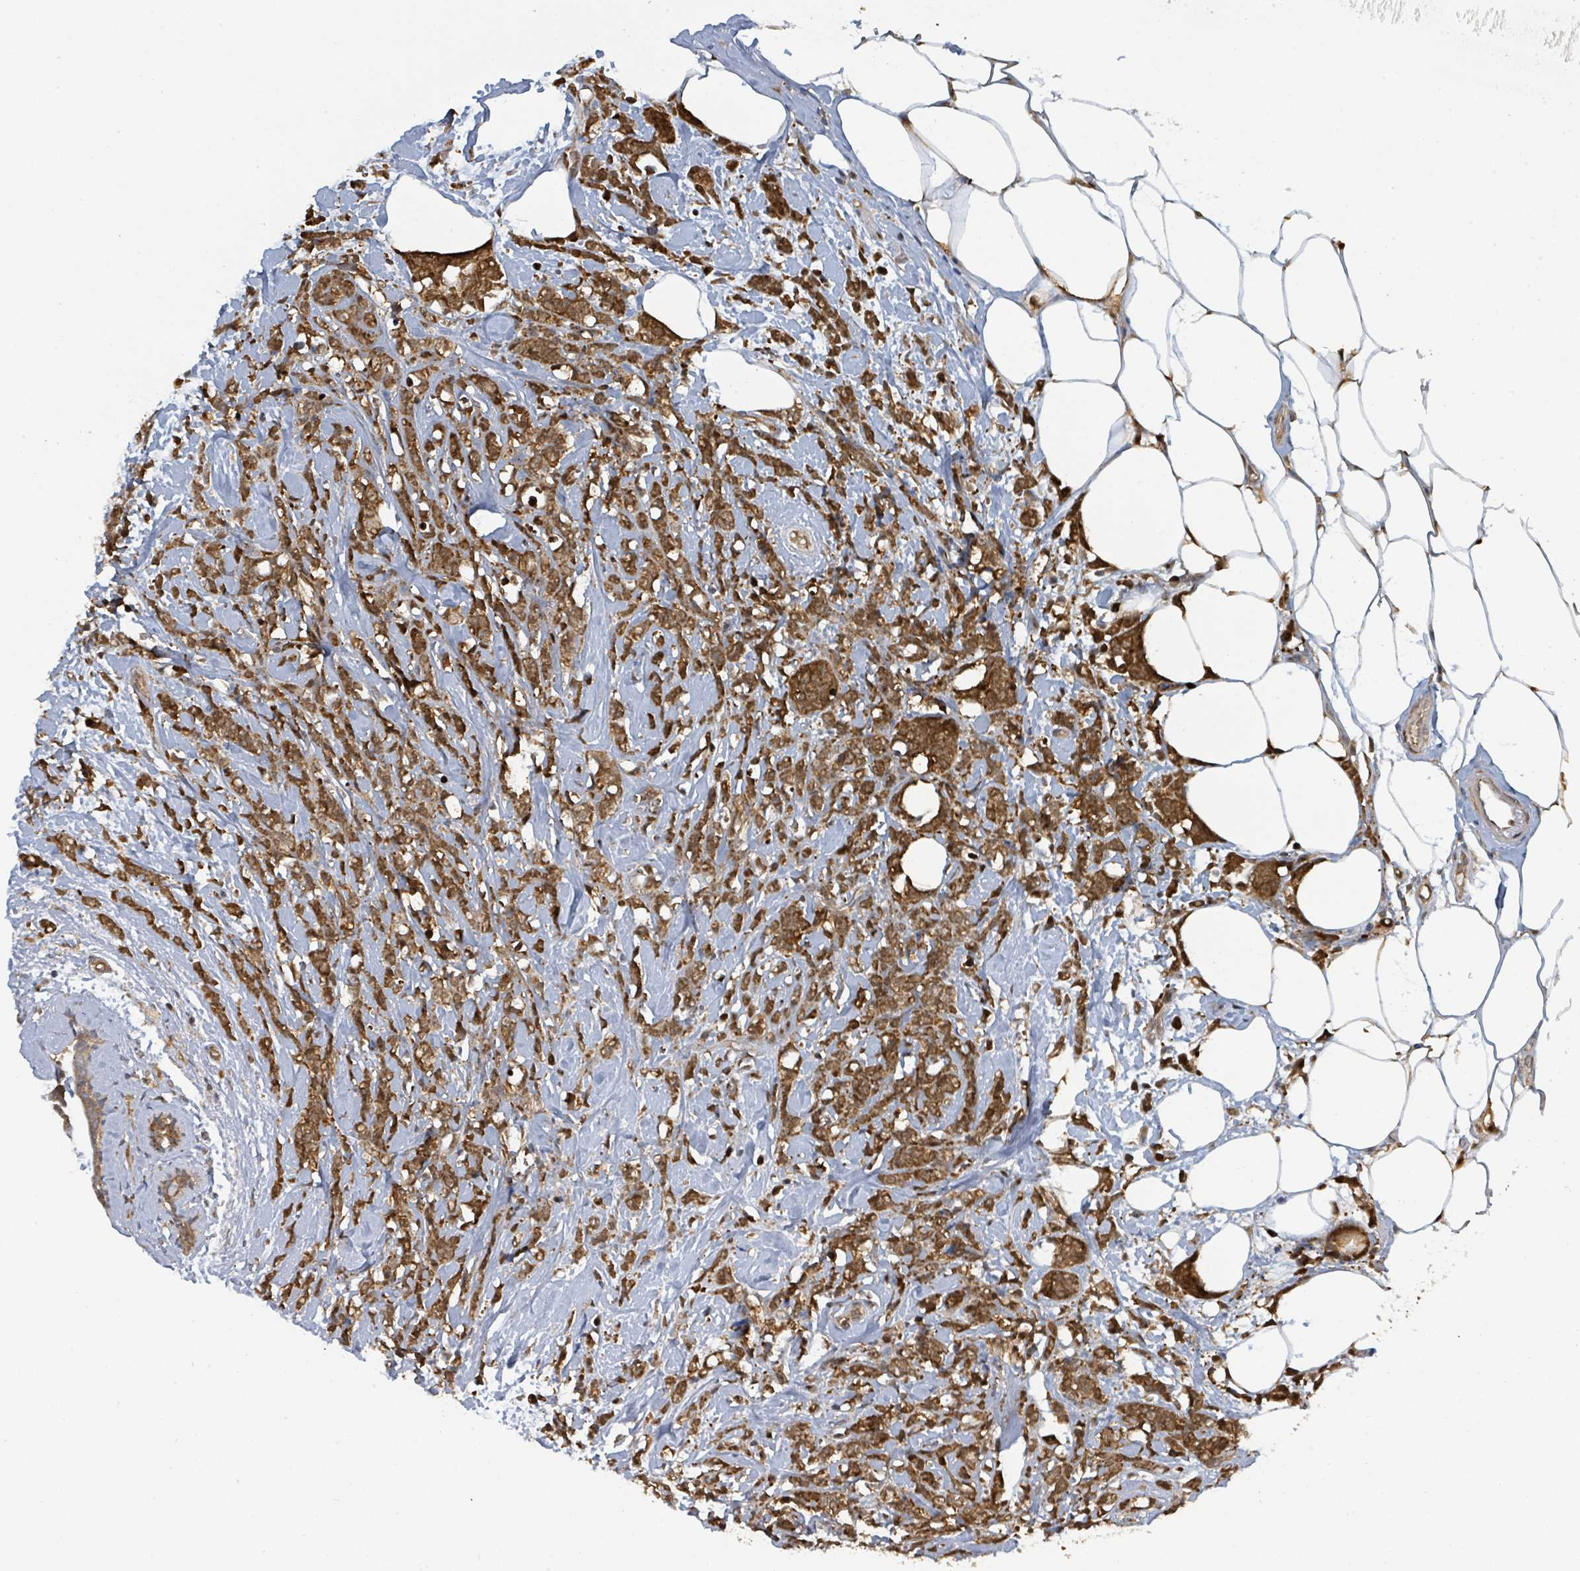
{"staining": {"intensity": "moderate", "quantity": ">75%", "location": "cytoplasmic/membranous,nuclear"}, "tissue": "breast cancer", "cell_type": "Tumor cells", "image_type": "cancer", "snomed": [{"axis": "morphology", "description": "Lobular carcinoma"}, {"axis": "topography", "description": "Breast"}], "caption": "A medium amount of moderate cytoplasmic/membranous and nuclear expression is present in about >75% of tumor cells in breast cancer (lobular carcinoma) tissue.", "gene": "PSMB7", "patient": {"sex": "female", "age": 58}}